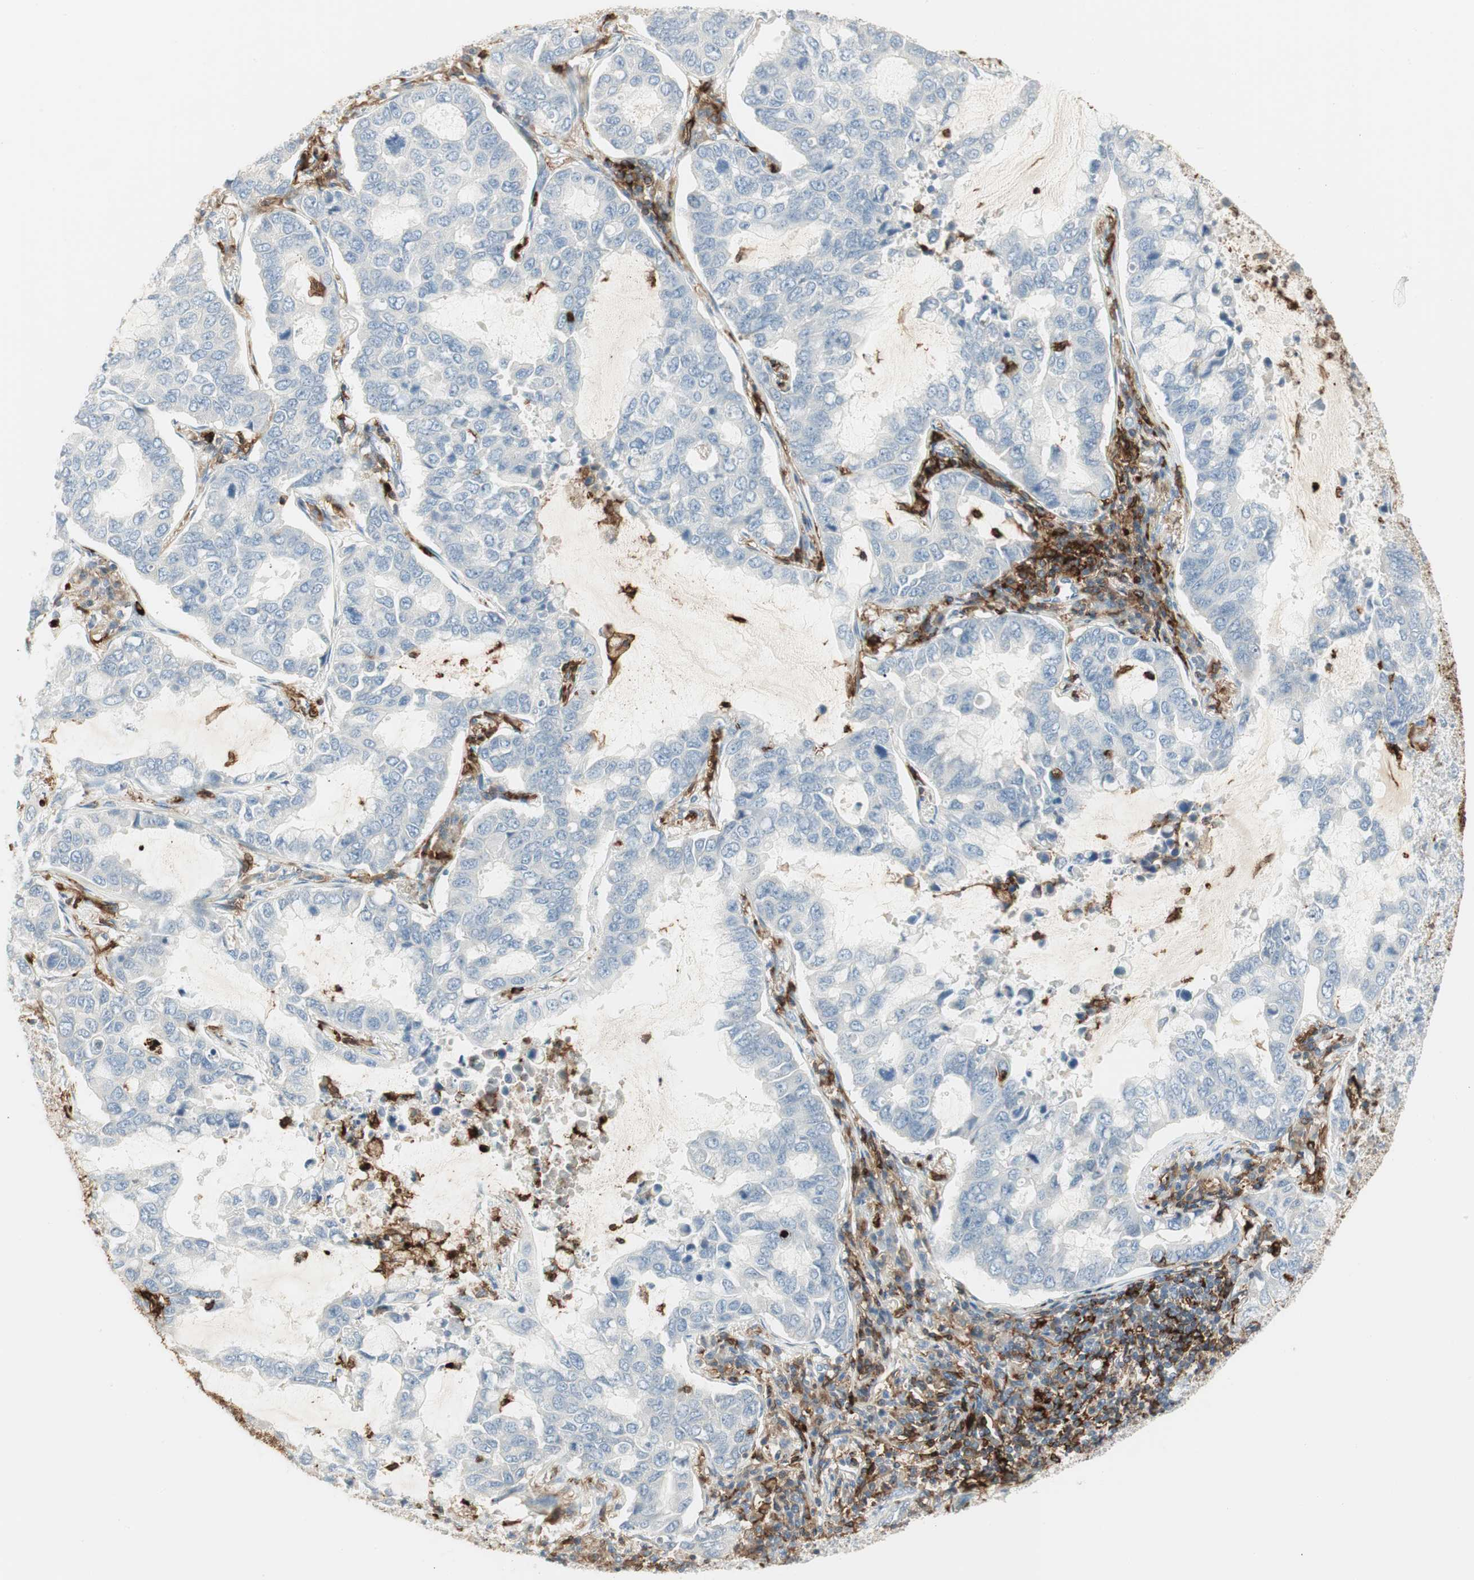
{"staining": {"intensity": "weak", "quantity": "<25%", "location": "cytoplasmic/membranous"}, "tissue": "lung cancer", "cell_type": "Tumor cells", "image_type": "cancer", "snomed": [{"axis": "morphology", "description": "Adenocarcinoma, NOS"}, {"axis": "topography", "description": "Lung"}], "caption": "Image shows no protein staining in tumor cells of lung cancer (adenocarcinoma) tissue.", "gene": "ITGB2", "patient": {"sex": "male", "age": 64}}